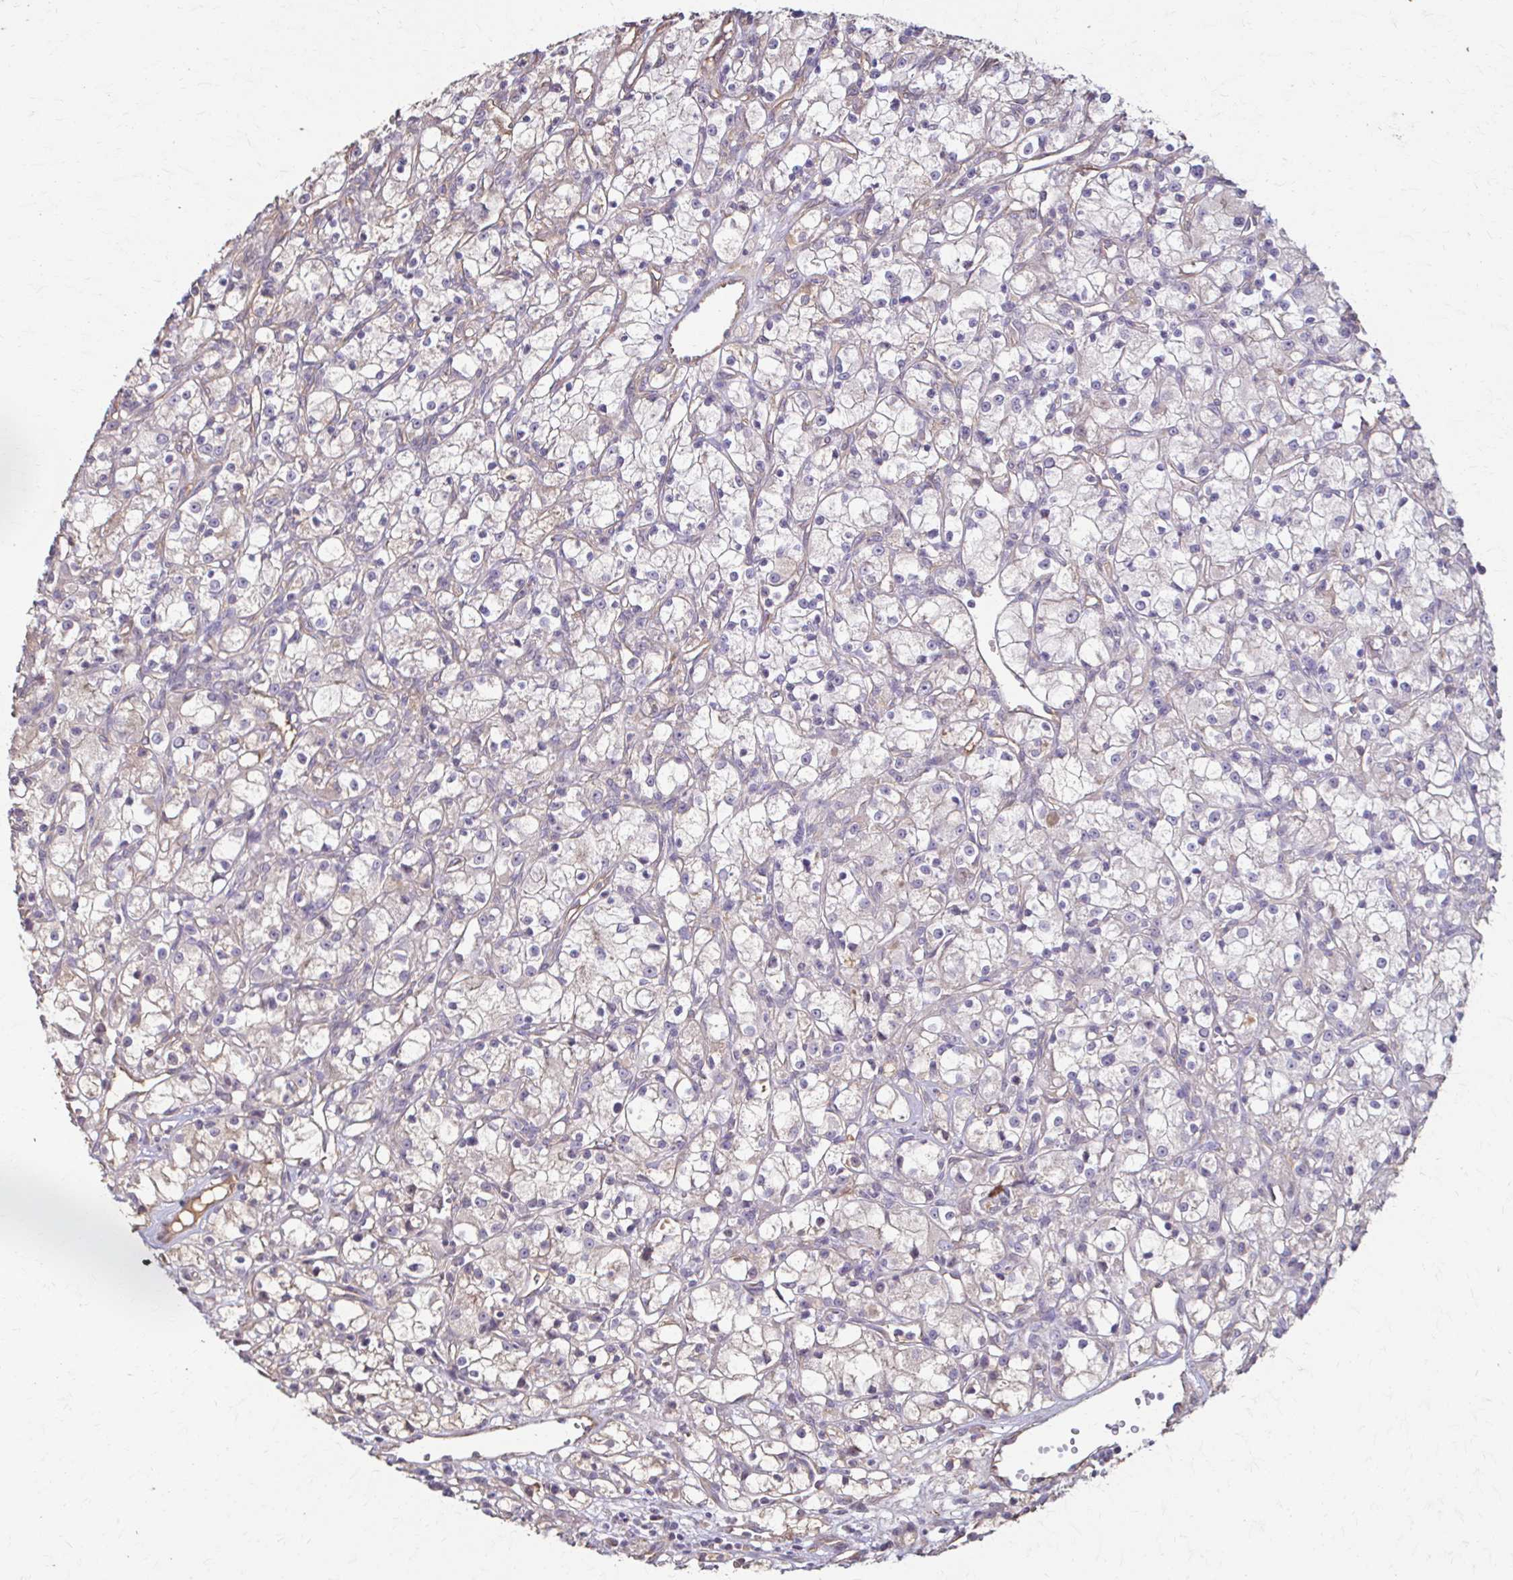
{"staining": {"intensity": "negative", "quantity": "none", "location": "none"}, "tissue": "renal cancer", "cell_type": "Tumor cells", "image_type": "cancer", "snomed": [{"axis": "morphology", "description": "Adenocarcinoma, NOS"}, {"axis": "topography", "description": "Kidney"}], "caption": "Immunohistochemistry (IHC) of renal cancer displays no positivity in tumor cells.", "gene": "IL18BP", "patient": {"sex": "female", "age": 59}}